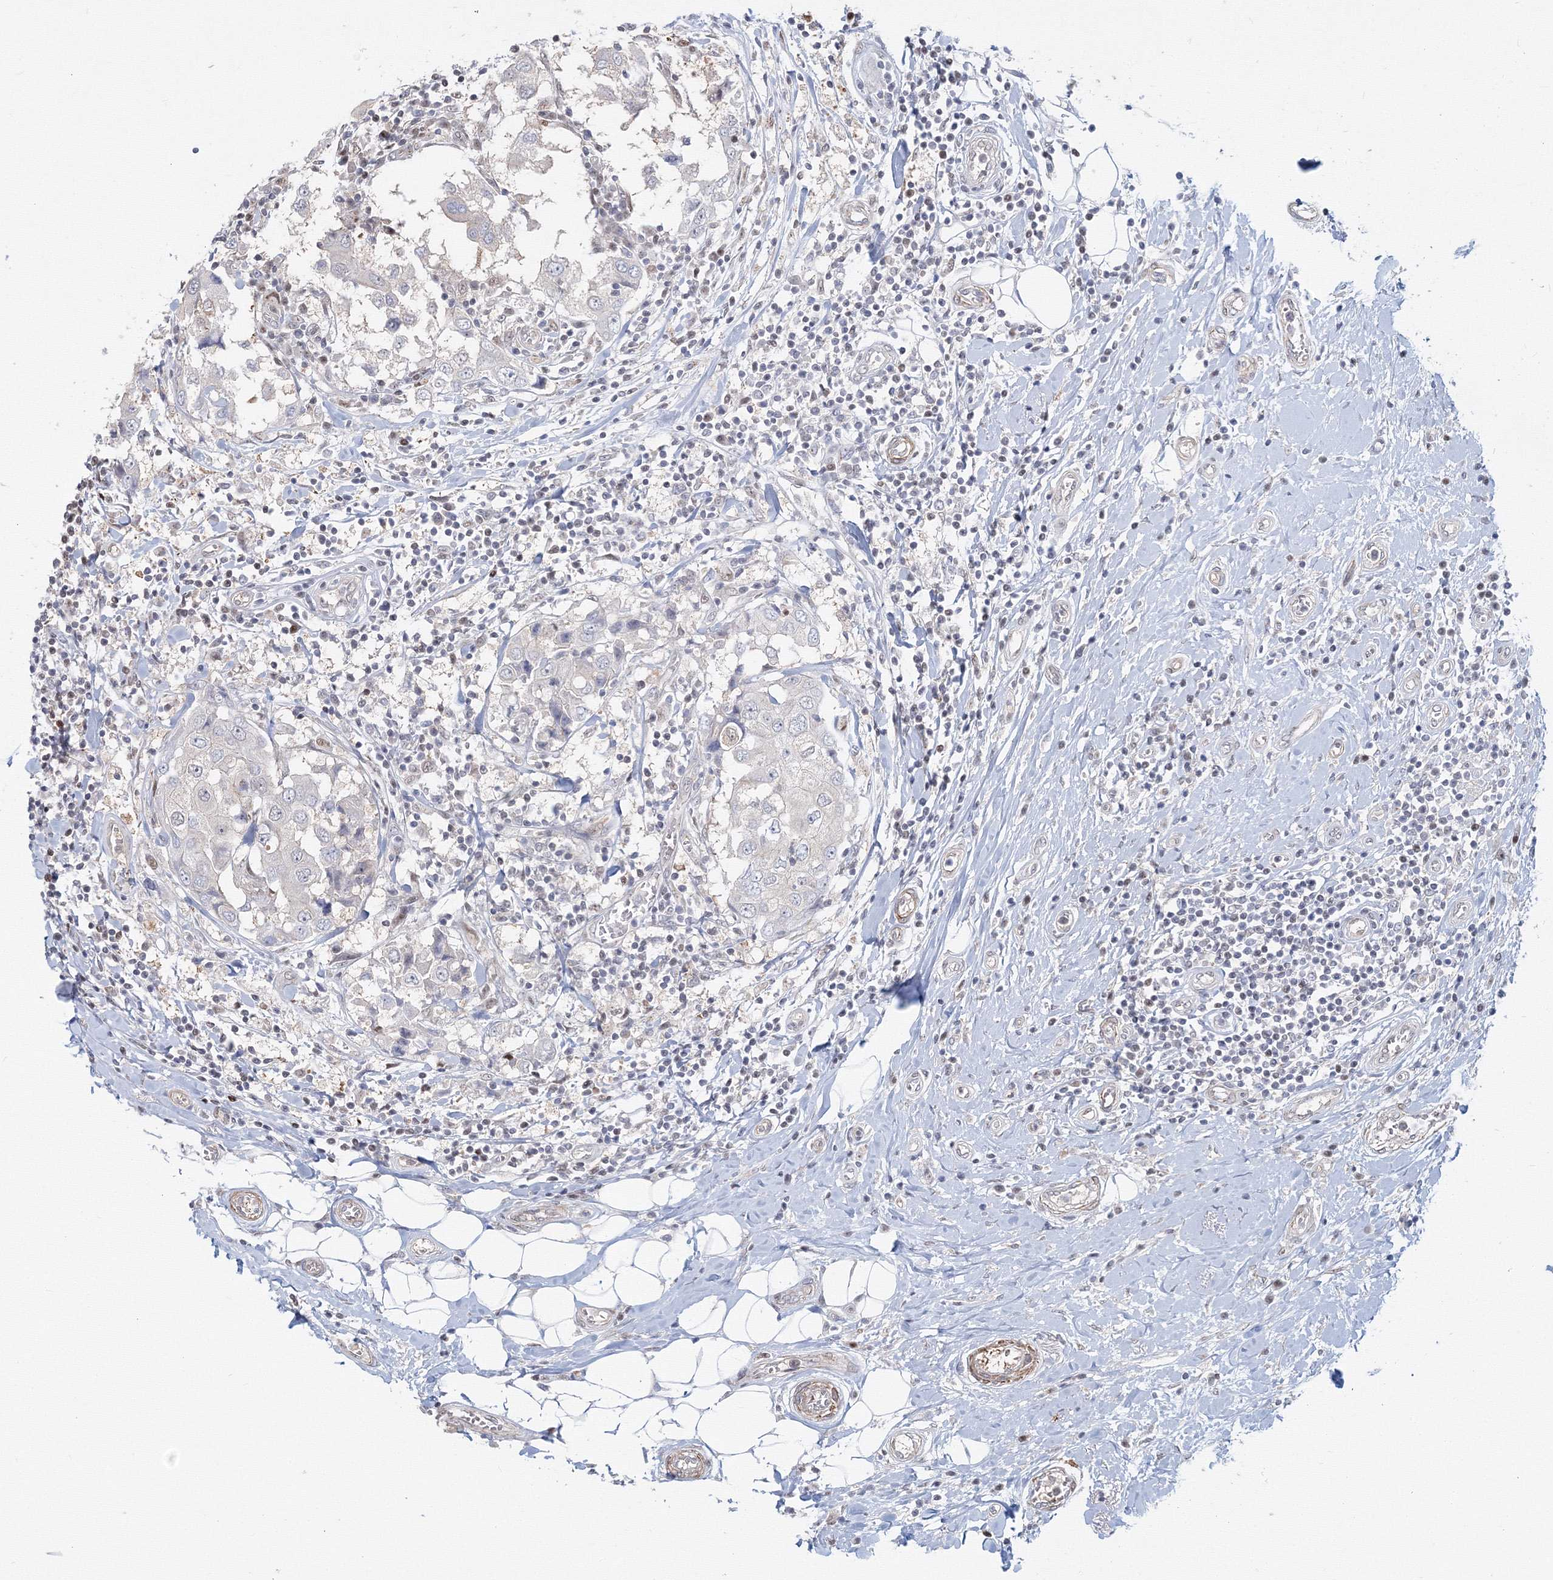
{"staining": {"intensity": "negative", "quantity": "none", "location": "none"}, "tissue": "breast cancer", "cell_type": "Tumor cells", "image_type": "cancer", "snomed": [{"axis": "morphology", "description": "Duct carcinoma"}, {"axis": "topography", "description": "Breast"}], "caption": "This is an IHC histopathology image of breast infiltrating ductal carcinoma. There is no staining in tumor cells.", "gene": "ARHGAP21", "patient": {"sex": "female", "age": 27}}